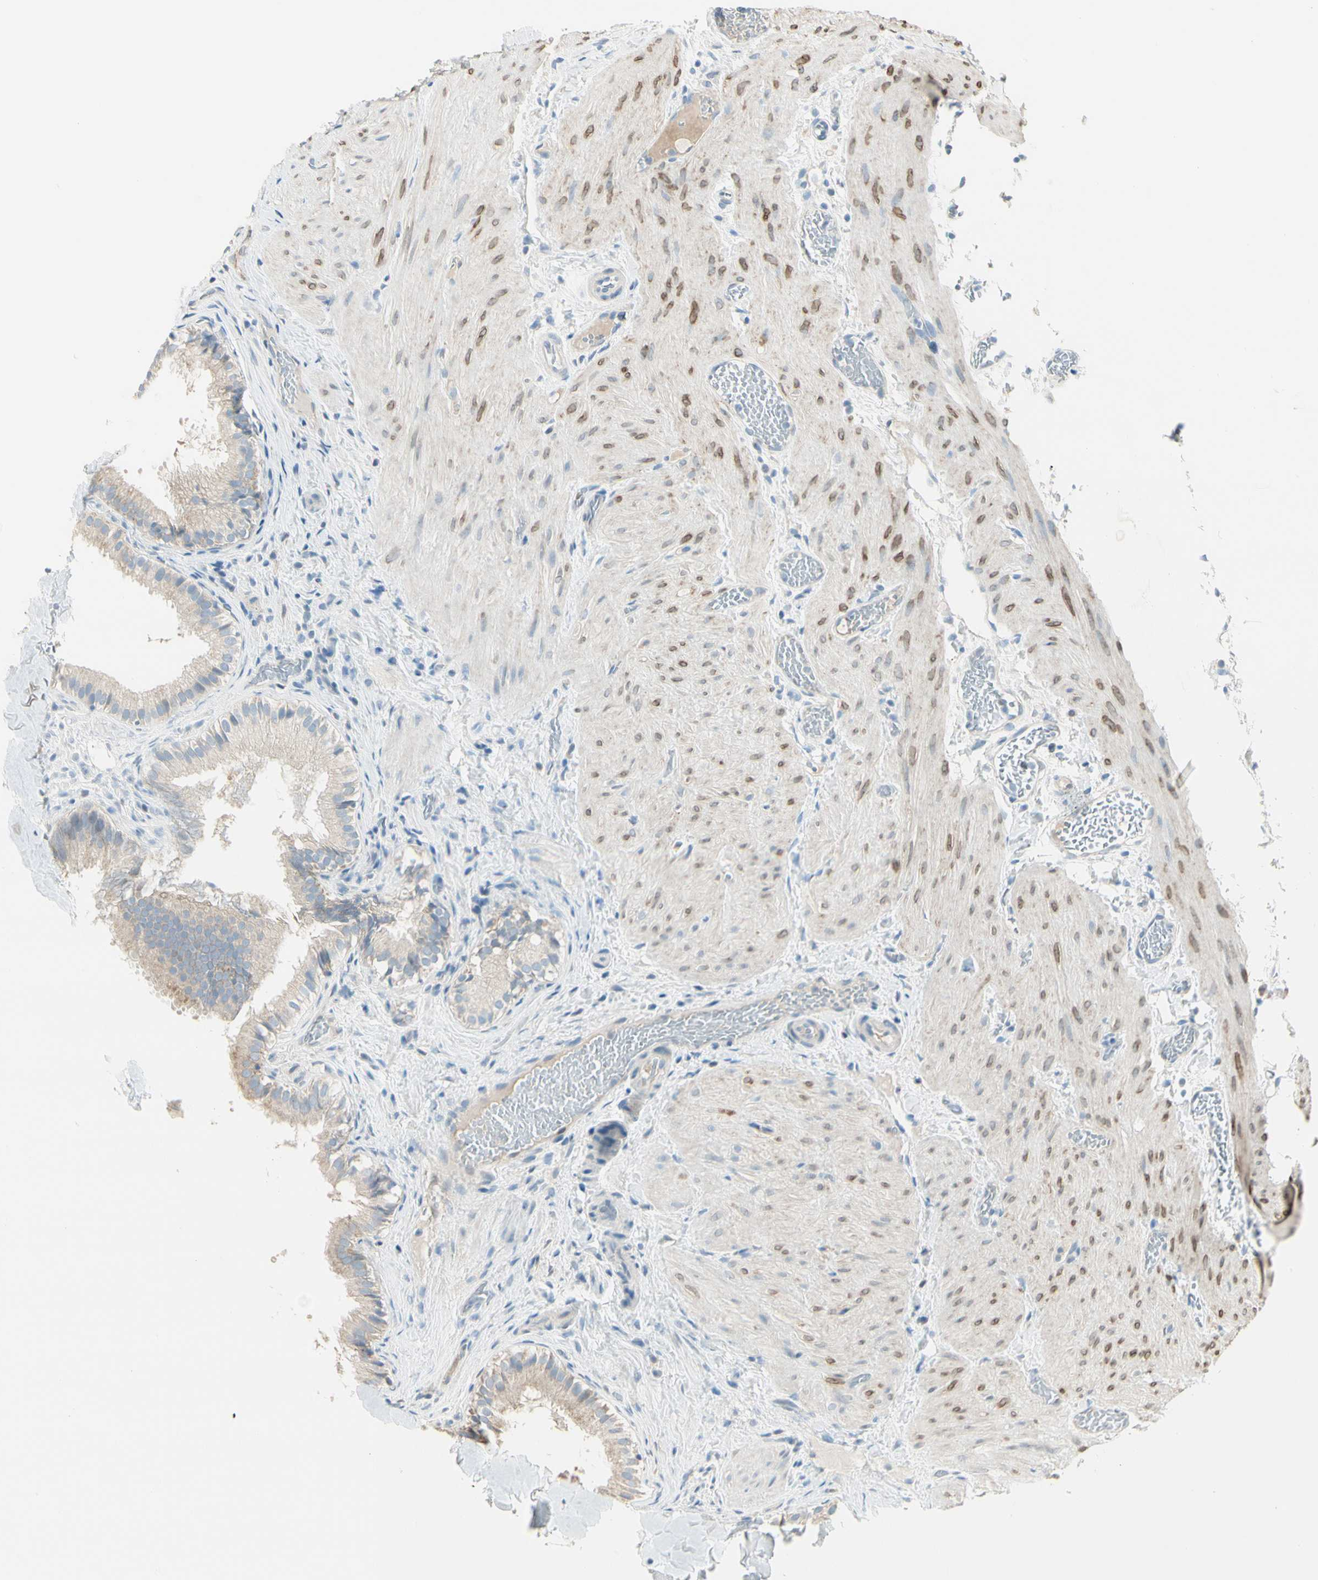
{"staining": {"intensity": "moderate", "quantity": ">75%", "location": "cytoplasmic/membranous"}, "tissue": "gallbladder", "cell_type": "Glandular cells", "image_type": "normal", "snomed": [{"axis": "morphology", "description": "Normal tissue, NOS"}, {"axis": "topography", "description": "Gallbladder"}], "caption": "Immunohistochemistry (IHC) of normal gallbladder demonstrates medium levels of moderate cytoplasmic/membranous staining in about >75% of glandular cells. (DAB IHC, brown staining for protein, blue staining for nuclei).", "gene": "SLC6A15", "patient": {"sex": "female", "age": 26}}